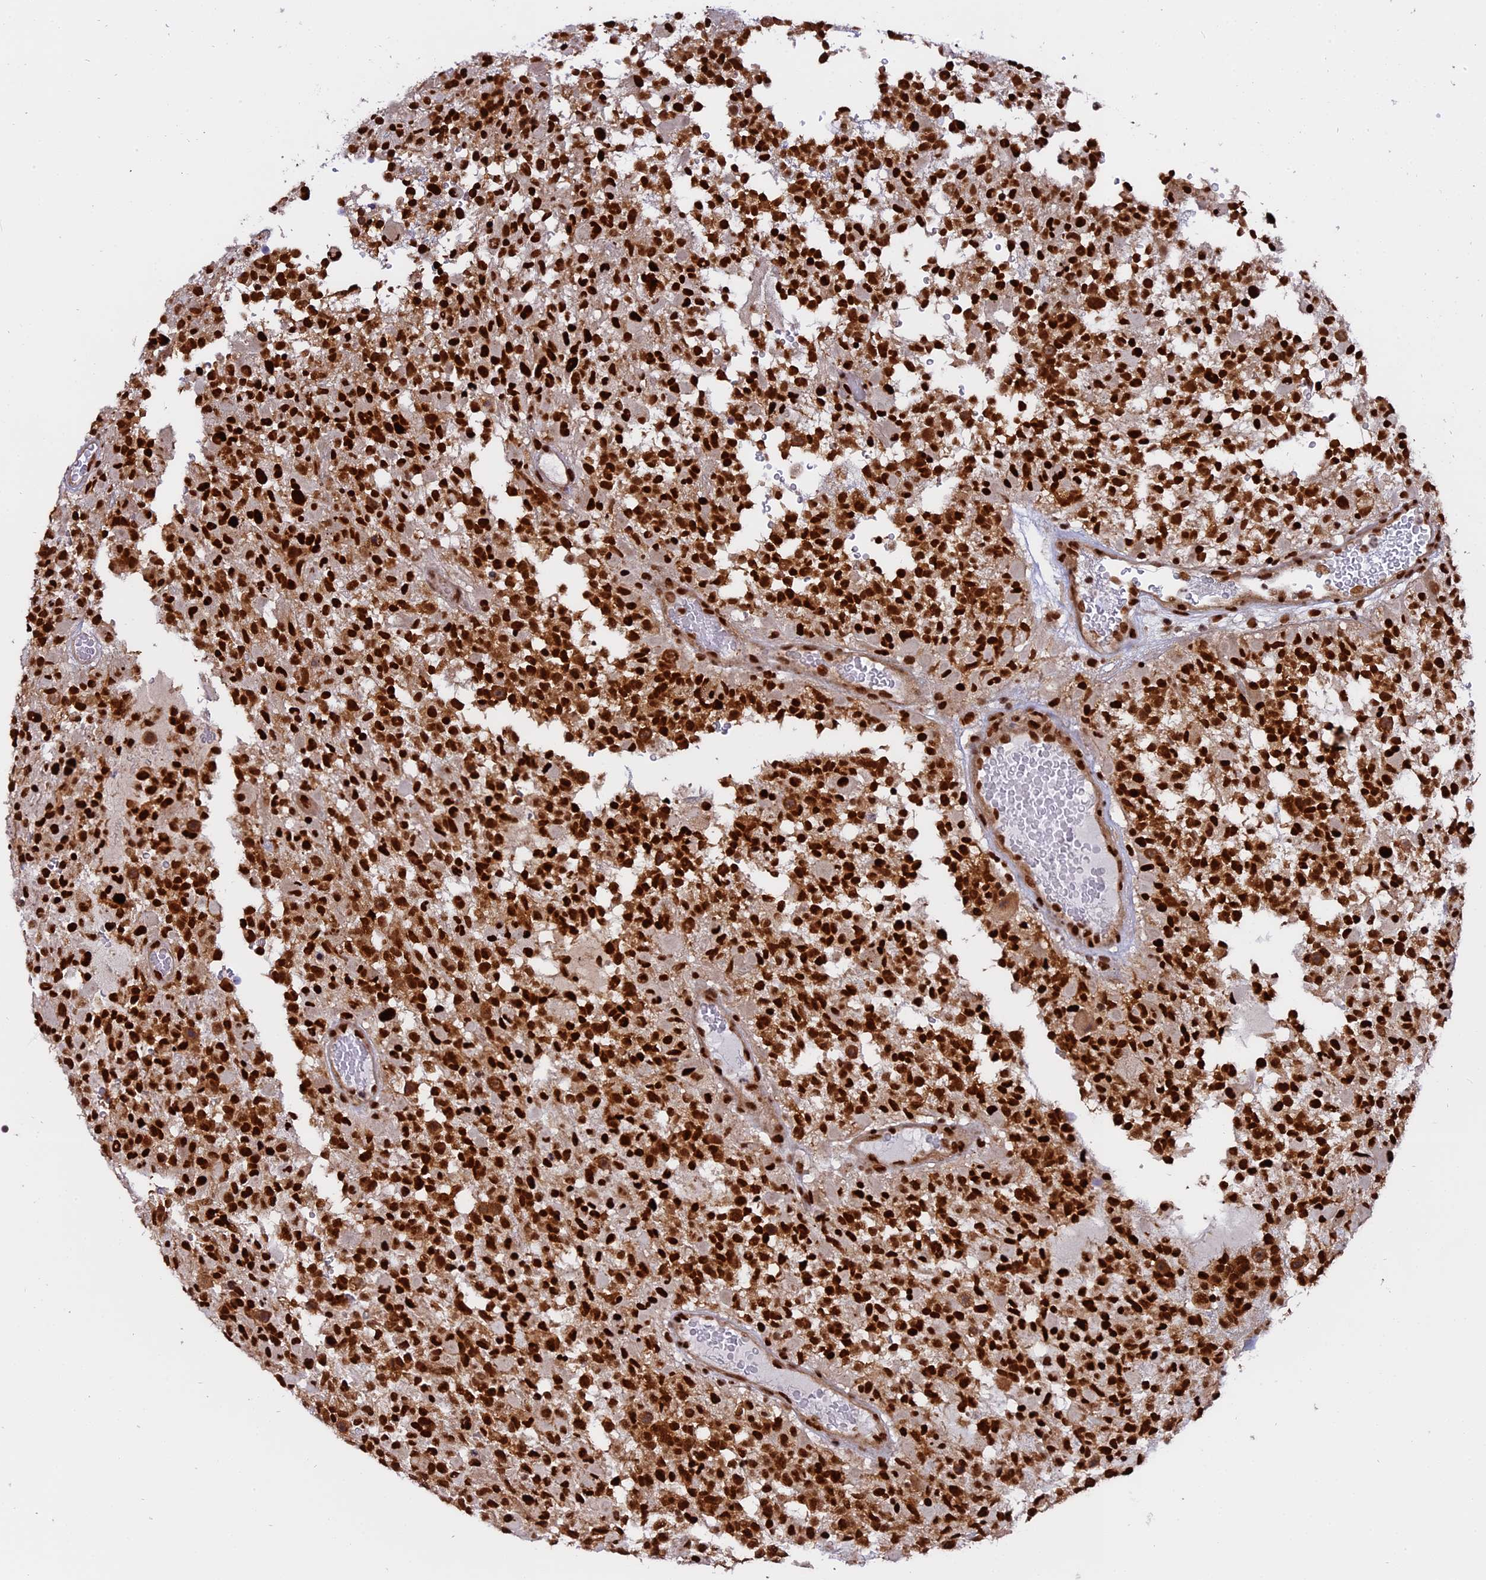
{"staining": {"intensity": "strong", "quantity": ">75%", "location": "nuclear"}, "tissue": "glioma", "cell_type": "Tumor cells", "image_type": "cancer", "snomed": [{"axis": "morphology", "description": "Glioma, malignant, High grade"}, {"axis": "morphology", "description": "Glioblastoma, NOS"}, {"axis": "topography", "description": "Brain"}], "caption": "About >75% of tumor cells in glioblastoma show strong nuclear protein staining as visualized by brown immunohistochemical staining.", "gene": "RAMAC", "patient": {"sex": "male", "age": 60}}